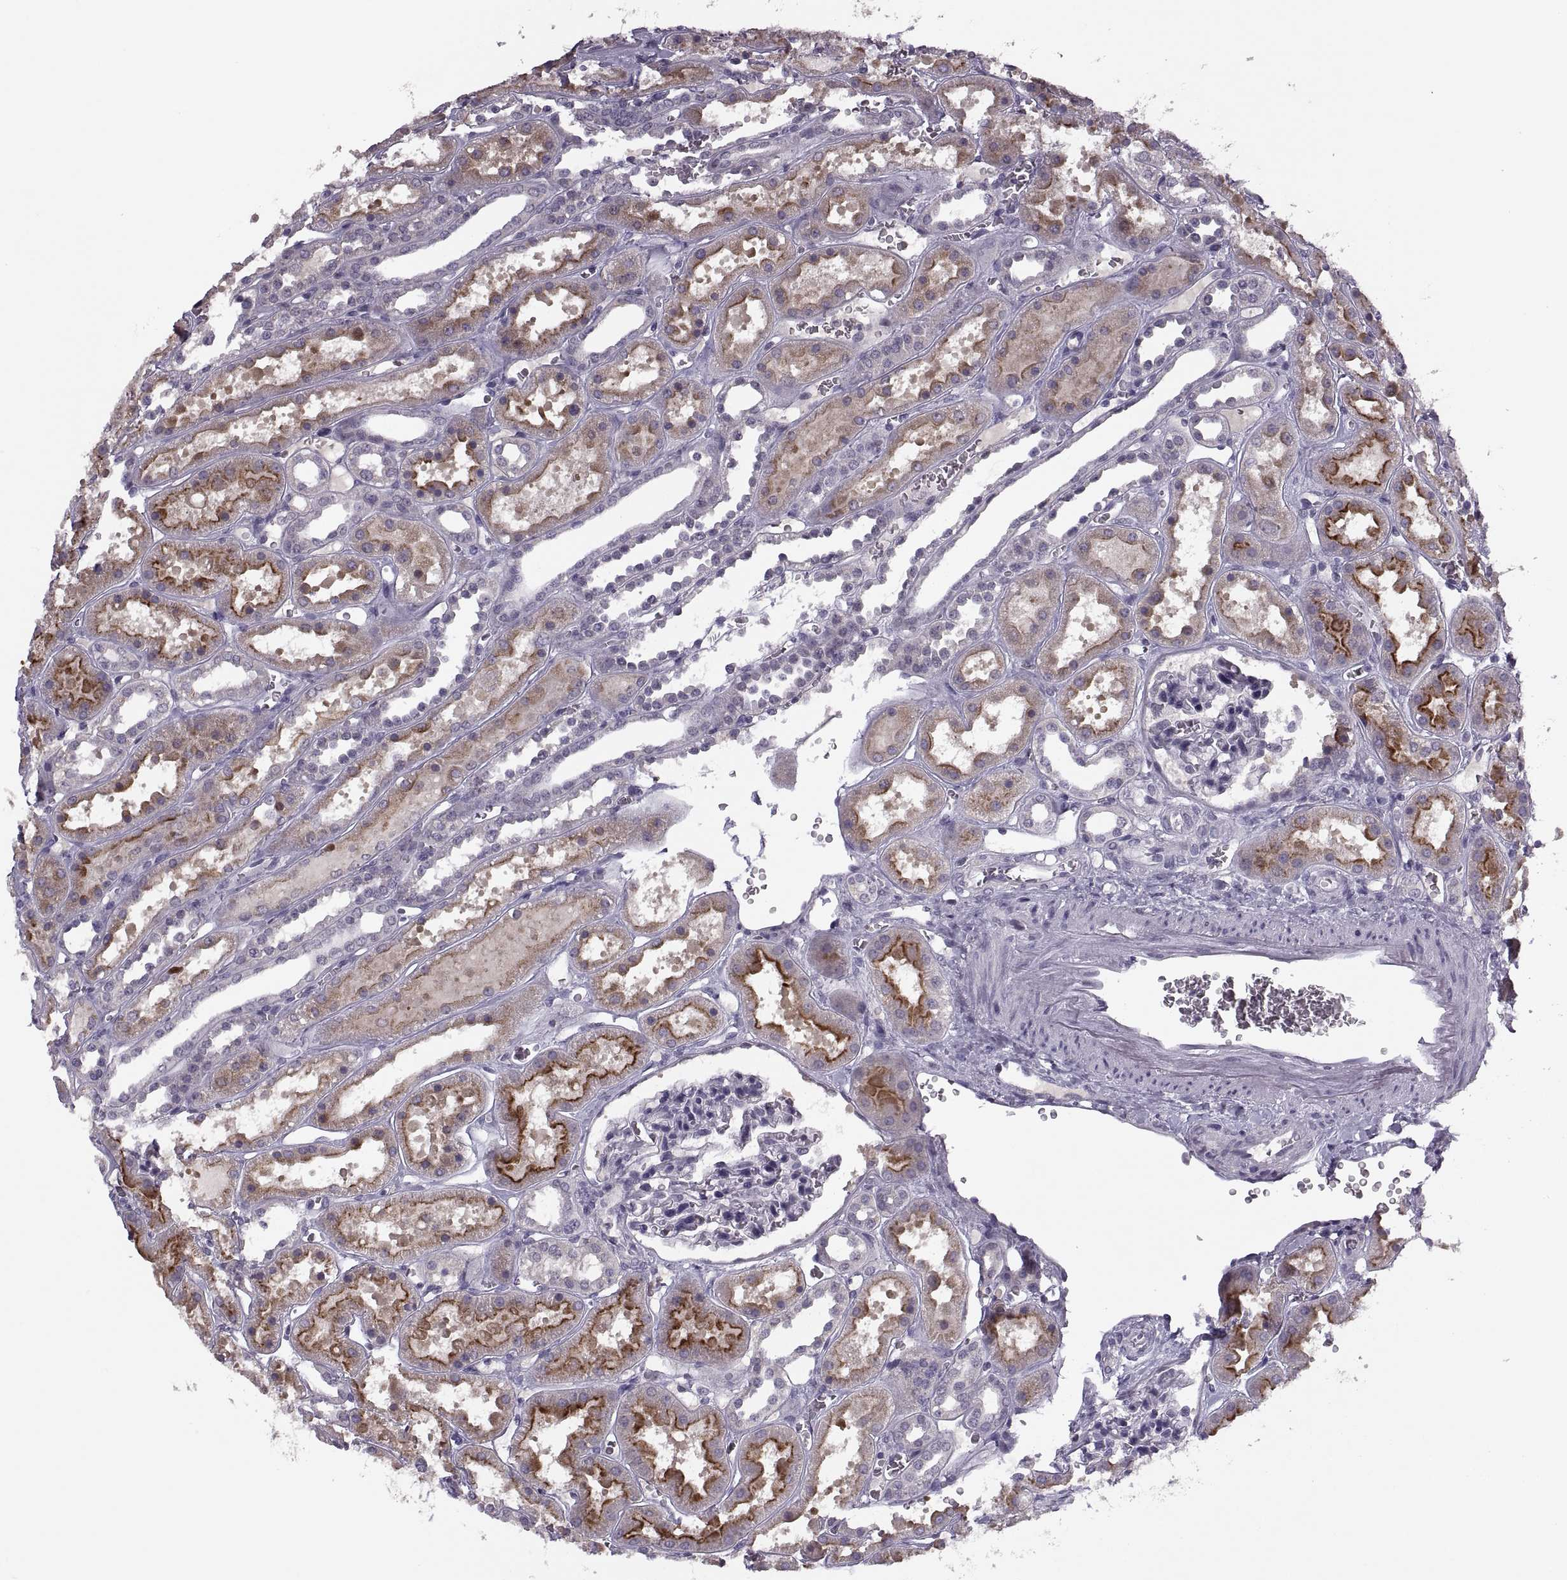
{"staining": {"intensity": "negative", "quantity": "none", "location": "none"}, "tissue": "kidney", "cell_type": "Cells in glomeruli", "image_type": "normal", "snomed": [{"axis": "morphology", "description": "Normal tissue, NOS"}, {"axis": "topography", "description": "Kidney"}], "caption": "Kidney stained for a protein using IHC demonstrates no staining cells in glomeruli.", "gene": "CACNA1F", "patient": {"sex": "female", "age": 41}}